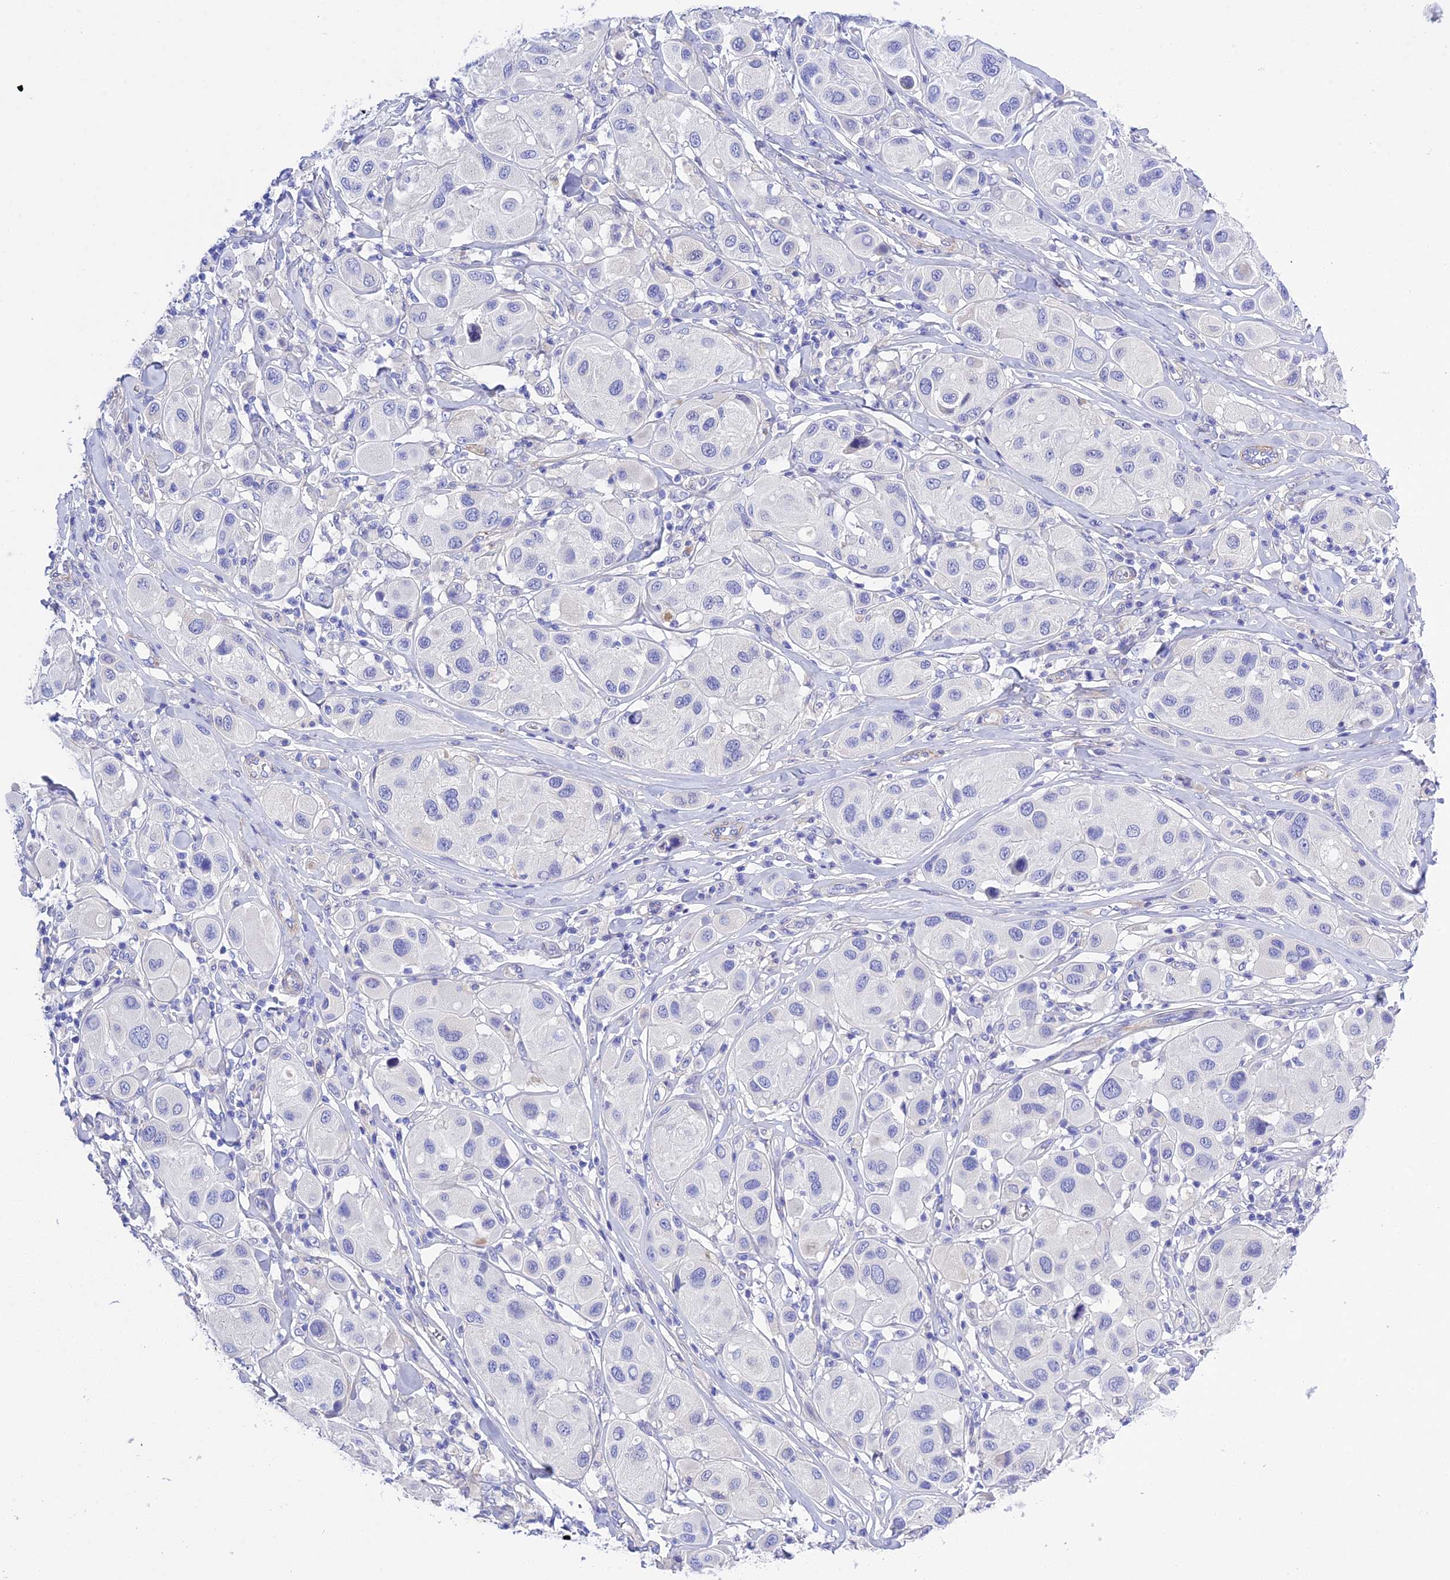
{"staining": {"intensity": "negative", "quantity": "none", "location": "none"}, "tissue": "melanoma", "cell_type": "Tumor cells", "image_type": "cancer", "snomed": [{"axis": "morphology", "description": "Malignant melanoma, Metastatic site"}, {"axis": "topography", "description": "Skin"}], "caption": "This is a histopathology image of immunohistochemistry (IHC) staining of malignant melanoma (metastatic site), which shows no expression in tumor cells.", "gene": "FRA10AC1", "patient": {"sex": "male", "age": 41}}